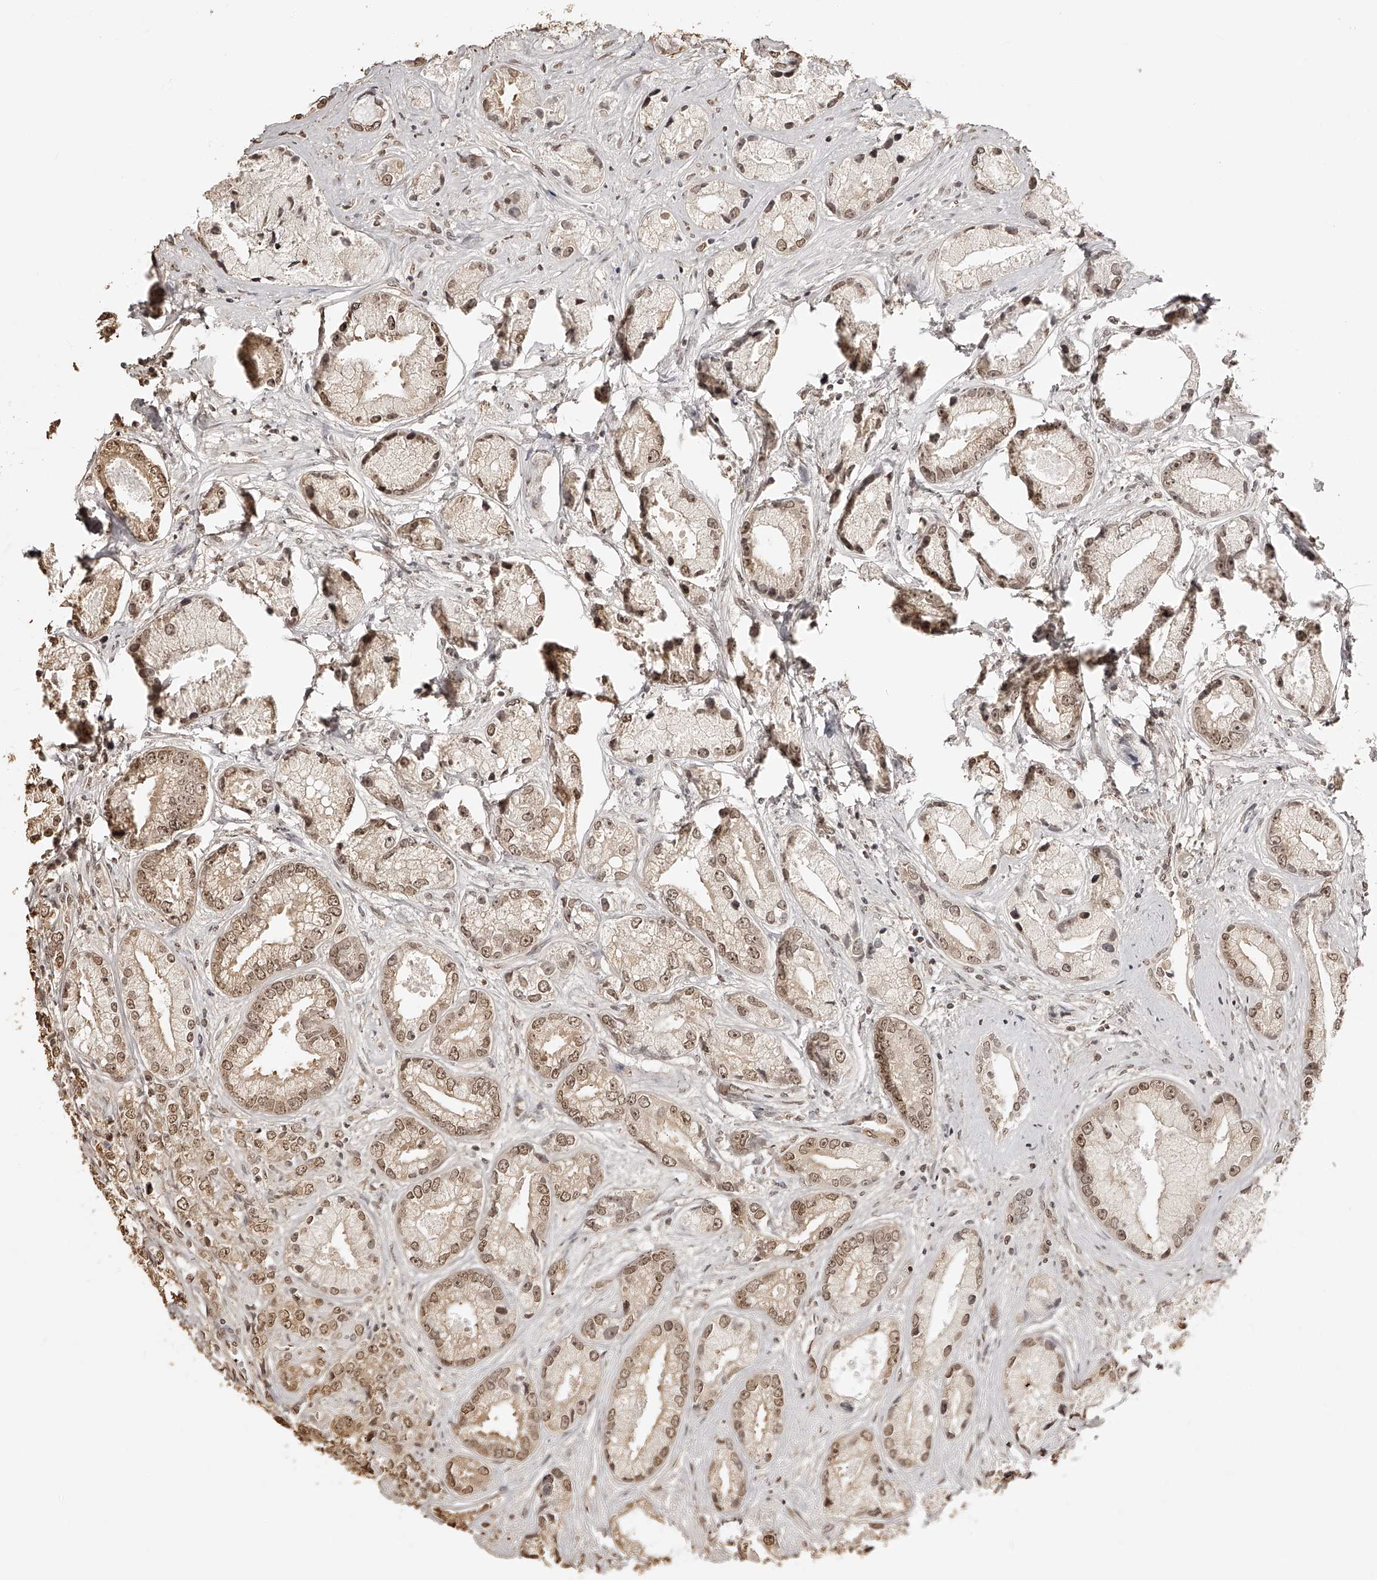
{"staining": {"intensity": "moderate", "quantity": ">75%", "location": "nuclear"}, "tissue": "prostate cancer", "cell_type": "Tumor cells", "image_type": "cancer", "snomed": [{"axis": "morphology", "description": "Adenocarcinoma, High grade"}, {"axis": "topography", "description": "Prostate"}], "caption": "There is medium levels of moderate nuclear staining in tumor cells of prostate cancer, as demonstrated by immunohistochemical staining (brown color).", "gene": "ZNF503", "patient": {"sex": "male", "age": 61}}